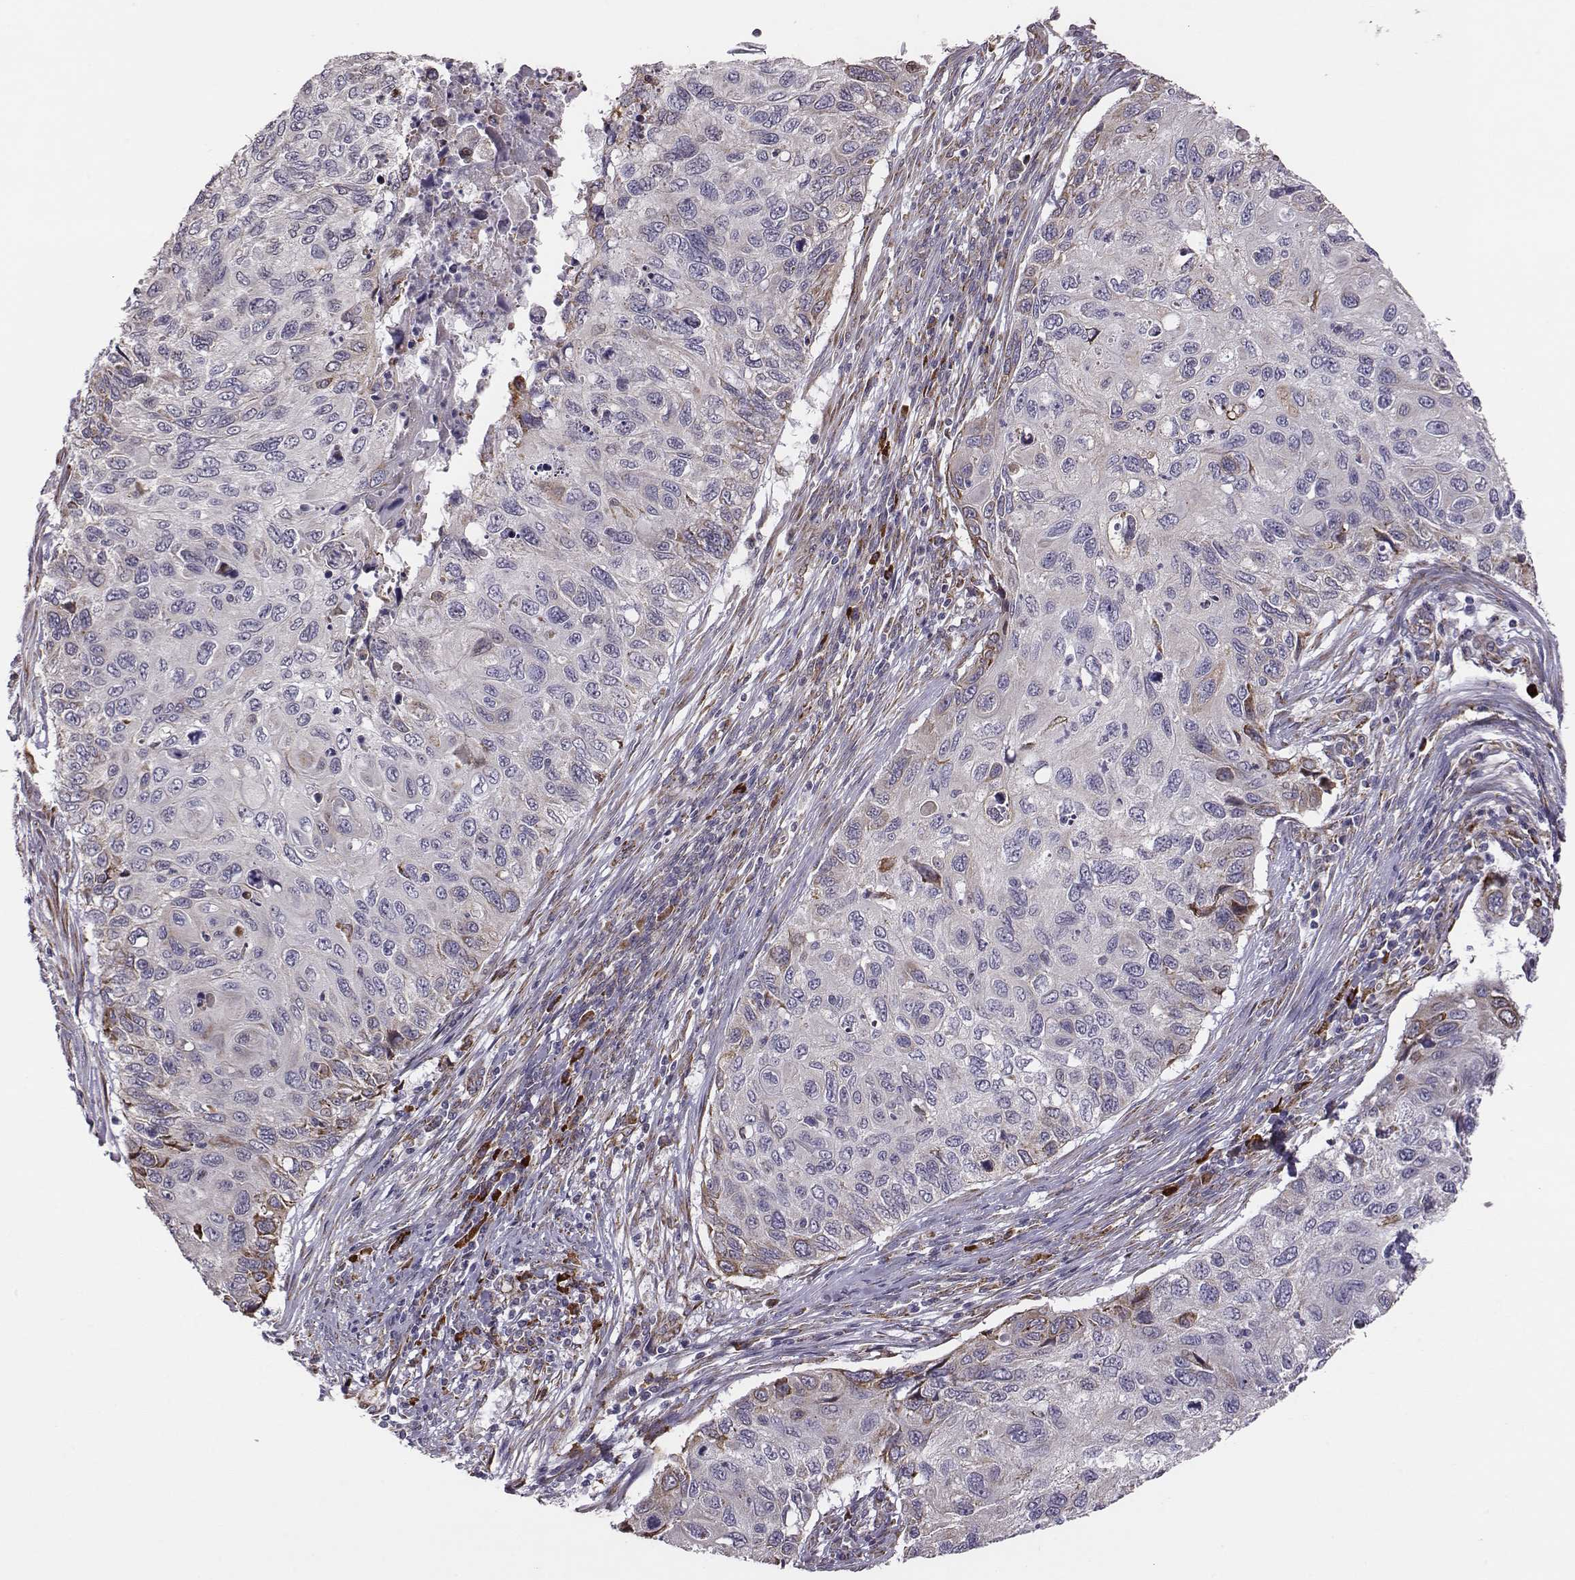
{"staining": {"intensity": "moderate", "quantity": "<25%", "location": "cytoplasmic/membranous"}, "tissue": "cervical cancer", "cell_type": "Tumor cells", "image_type": "cancer", "snomed": [{"axis": "morphology", "description": "Squamous cell carcinoma, NOS"}, {"axis": "topography", "description": "Cervix"}], "caption": "Tumor cells demonstrate low levels of moderate cytoplasmic/membranous expression in about <25% of cells in cervical squamous cell carcinoma. (brown staining indicates protein expression, while blue staining denotes nuclei).", "gene": "SELENOI", "patient": {"sex": "female", "age": 70}}